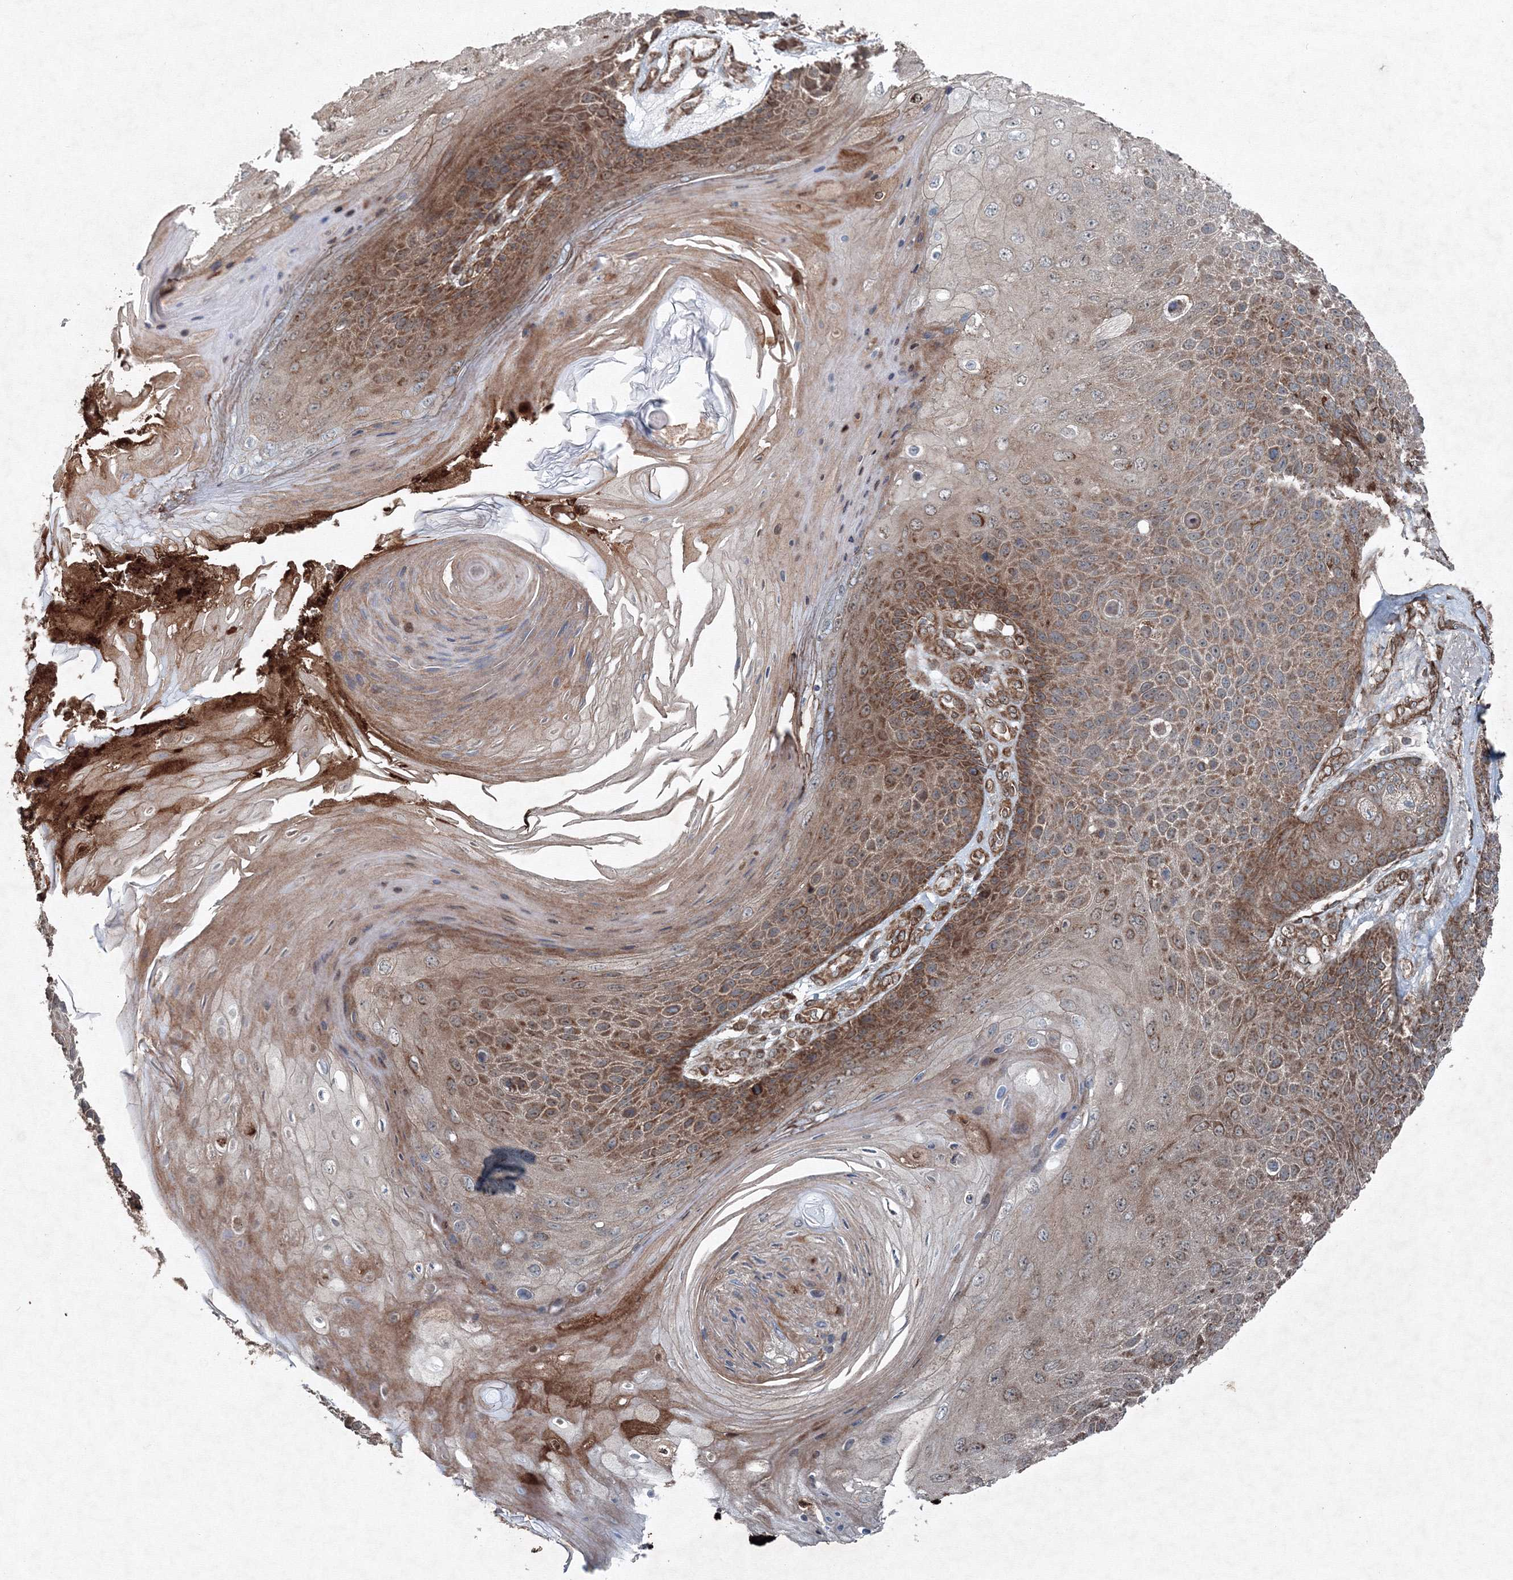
{"staining": {"intensity": "moderate", "quantity": ">75%", "location": "cytoplasmic/membranous"}, "tissue": "skin cancer", "cell_type": "Tumor cells", "image_type": "cancer", "snomed": [{"axis": "morphology", "description": "Squamous cell carcinoma, NOS"}, {"axis": "topography", "description": "Skin"}], "caption": "An image showing moderate cytoplasmic/membranous positivity in about >75% of tumor cells in skin squamous cell carcinoma, as visualized by brown immunohistochemical staining.", "gene": "COPS7B", "patient": {"sex": "female", "age": 88}}